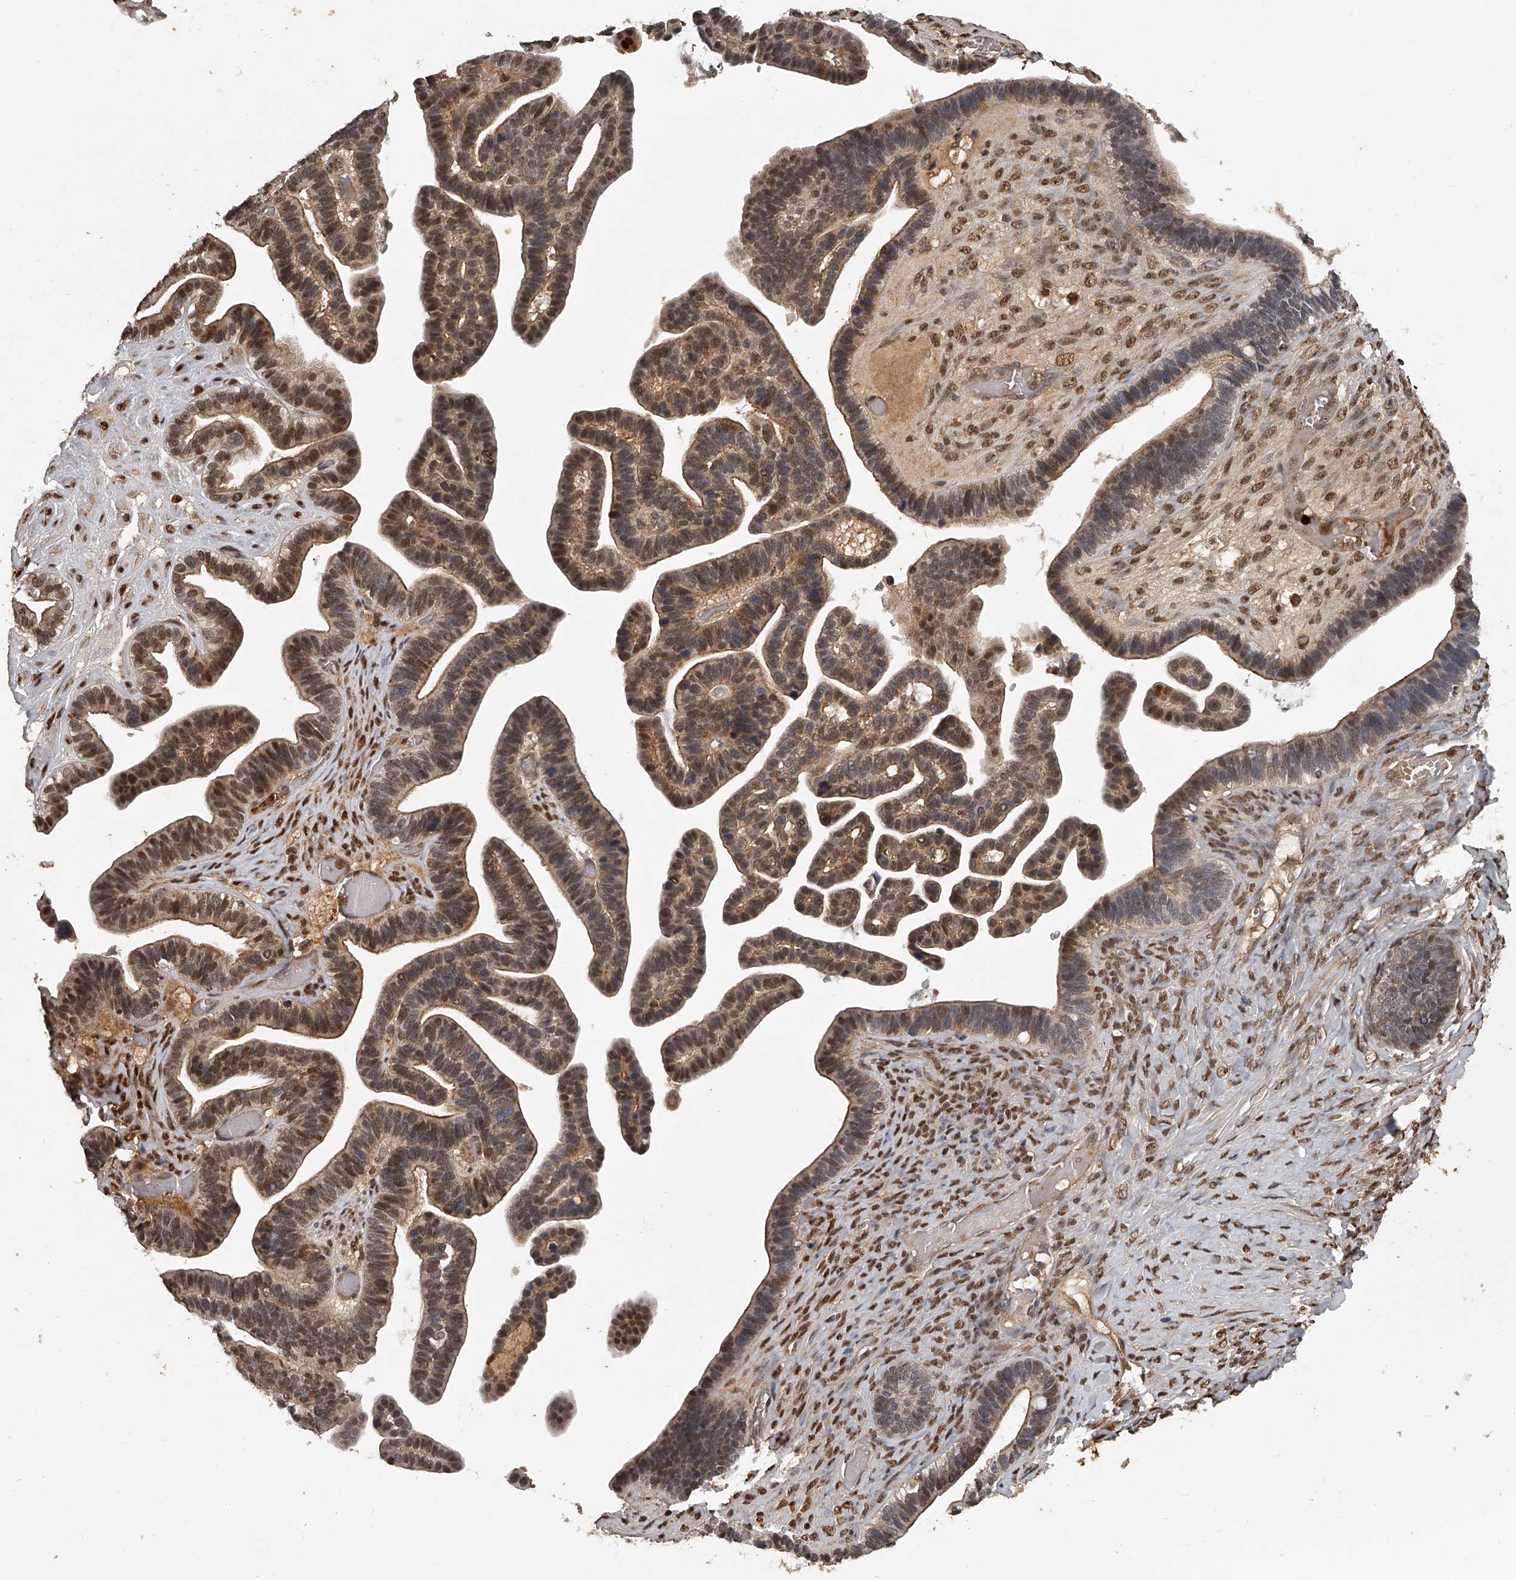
{"staining": {"intensity": "moderate", "quantity": ">75%", "location": "cytoplasmic/membranous,nuclear"}, "tissue": "ovarian cancer", "cell_type": "Tumor cells", "image_type": "cancer", "snomed": [{"axis": "morphology", "description": "Cystadenocarcinoma, serous, NOS"}, {"axis": "topography", "description": "Ovary"}], "caption": "Ovarian cancer tissue demonstrates moderate cytoplasmic/membranous and nuclear expression in about >75% of tumor cells, visualized by immunohistochemistry. The staining was performed using DAB (3,3'-diaminobenzidine) to visualize the protein expression in brown, while the nuclei were stained in blue with hematoxylin (Magnification: 20x).", "gene": "PLEKHG1", "patient": {"sex": "female", "age": 56}}